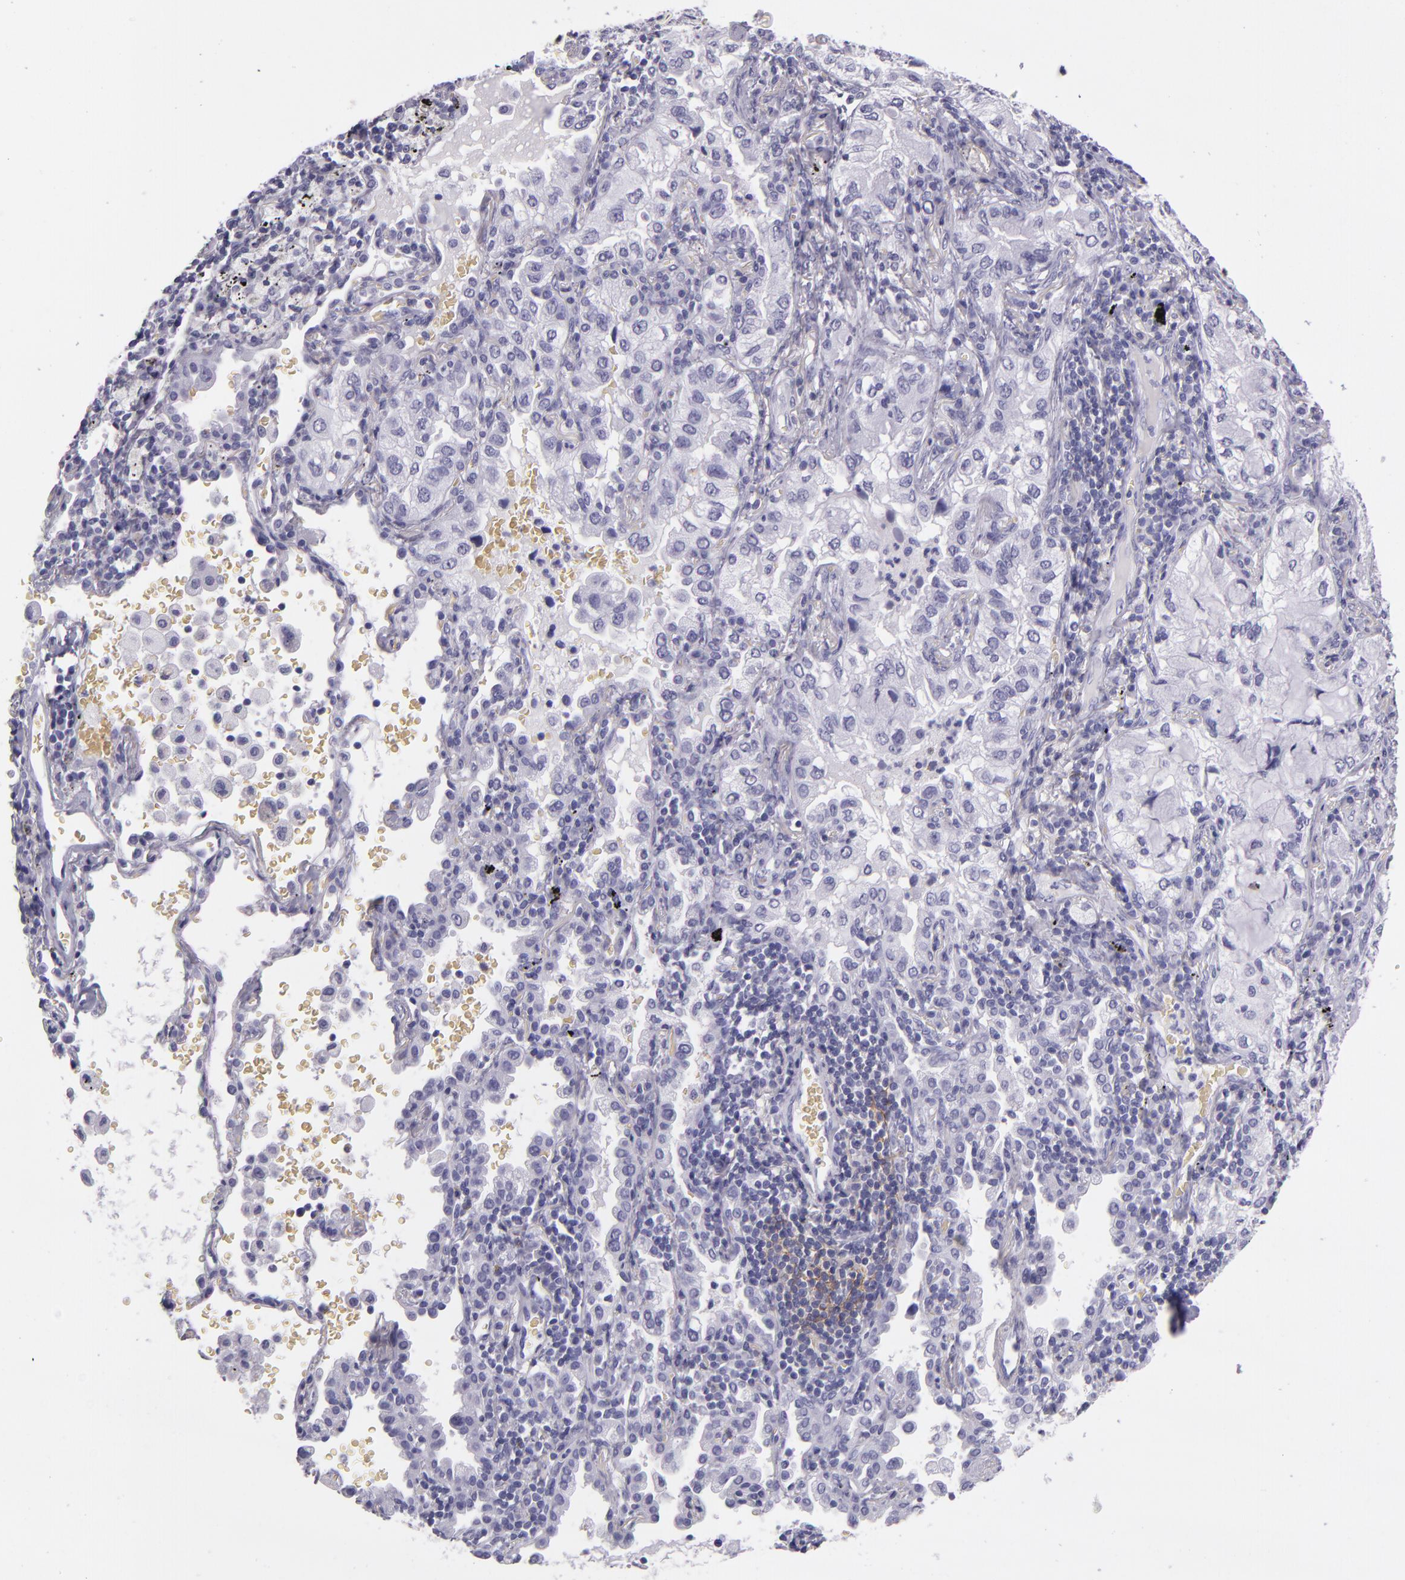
{"staining": {"intensity": "negative", "quantity": "none", "location": "none"}, "tissue": "lung cancer", "cell_type": "Tumor cells", "image_type": "cancer", "snomed": [{"axis": "morphology", "description": "Adenocarcinoma, NOS"}, {"axis": "topography", "description": "Lung"}], "caption": "Immunohistochemistry (IHC) of human adenocarcinoma (lung) reveals no staining in tumor cells.", "gene": "CR2", "patient": {"sex": "female", "age": 50}}